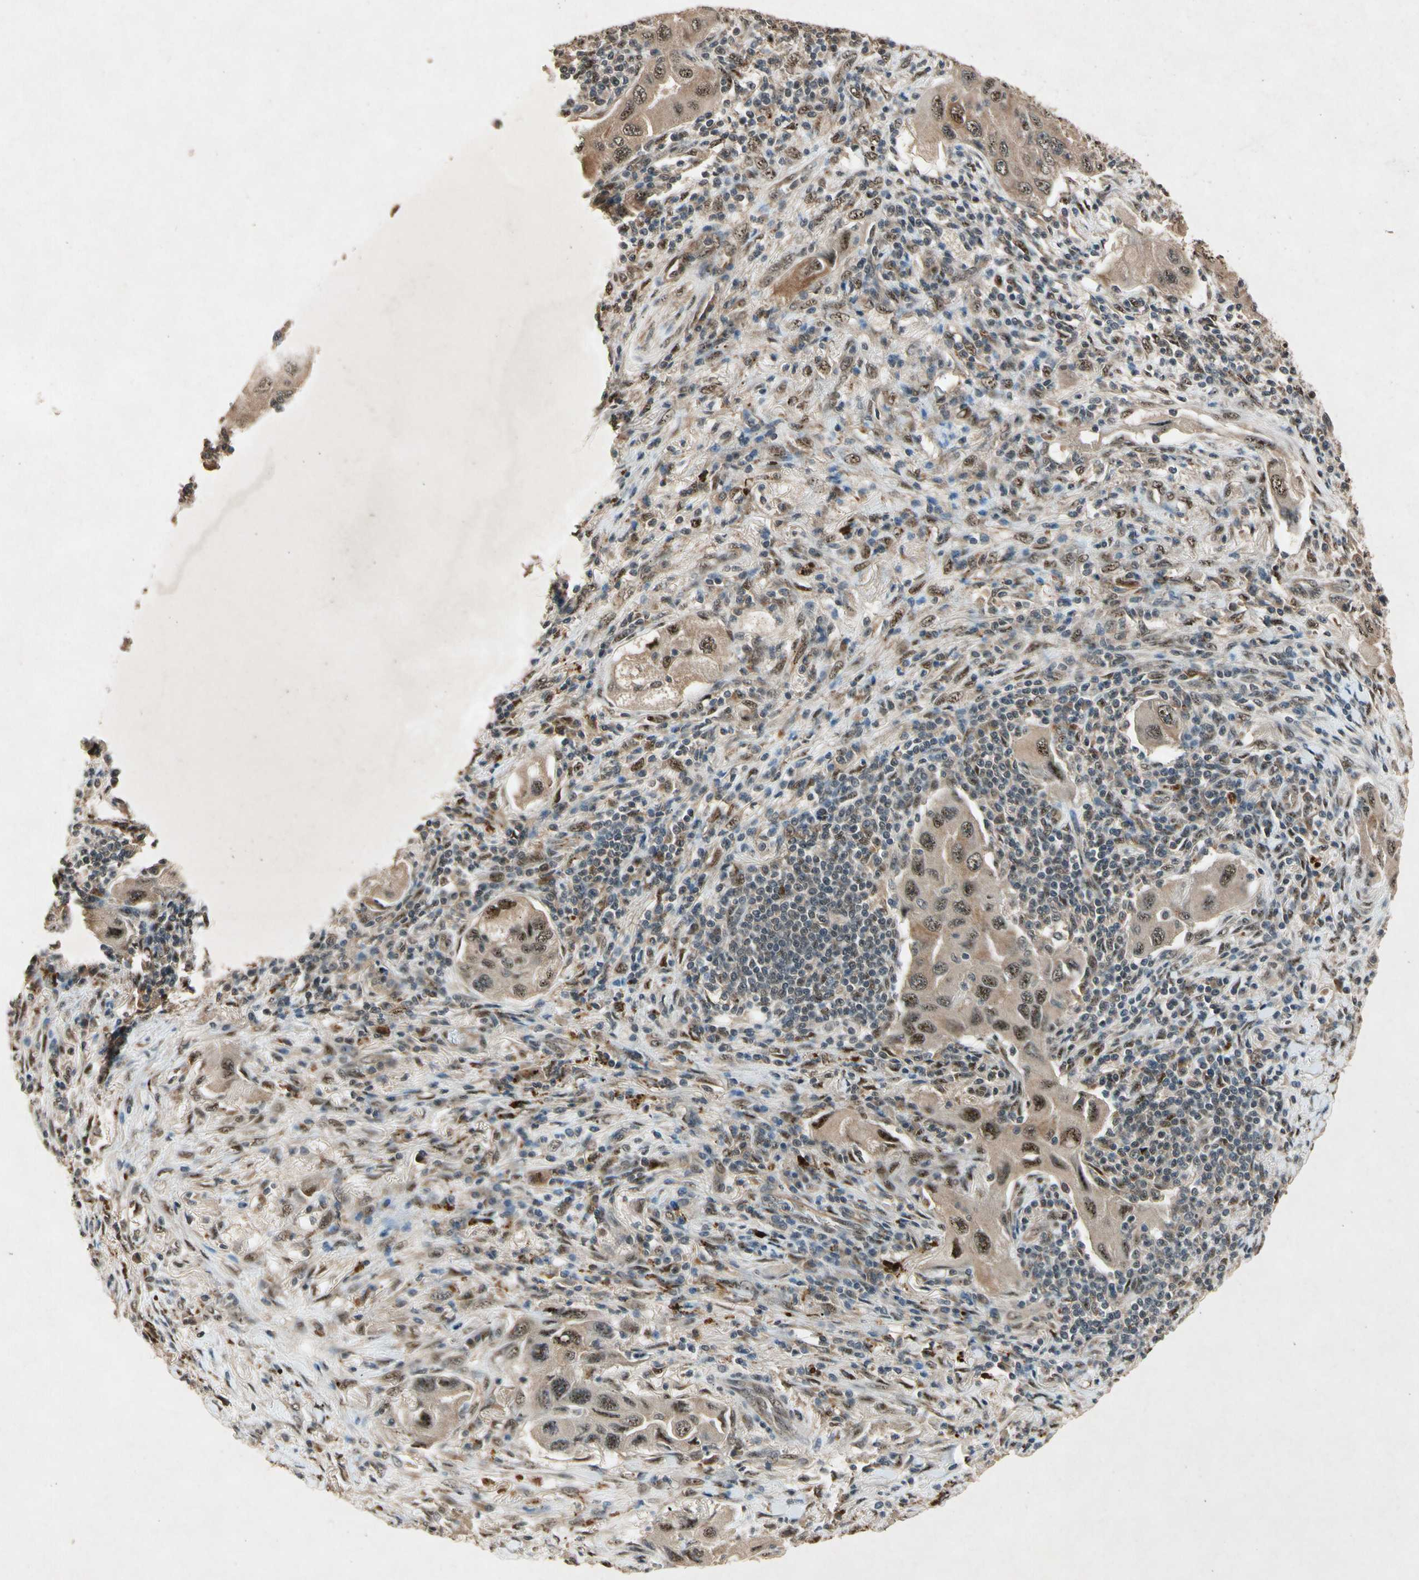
{"staining": {"intensity": "strong", "quantity": "25%-75%", "location": "cytoplasmic/membranous,nuclear"}, "tissue": "lung cancer", "cell_type": "Tumor cells", "image_type": "cancer", "snomed": [{"axis": "morphology", "description": "Adenocarcinoma, NOS"}, {"axis": "topography", "description": "Lung"}], "caption": "An IHC photomicrograph of tumor tissue is shown. Protein staining in brown highlights strong cytoplasmic/membranous and nuclear positivity in lung cancer (adenocarcinoma) within tumor cells. (Stains: DAB in brown, nuclei in blue, Microscopy: brightfield microscopy at high magnification).", "gene": "PML", "patient": {"sex": "female", "age": 65}}